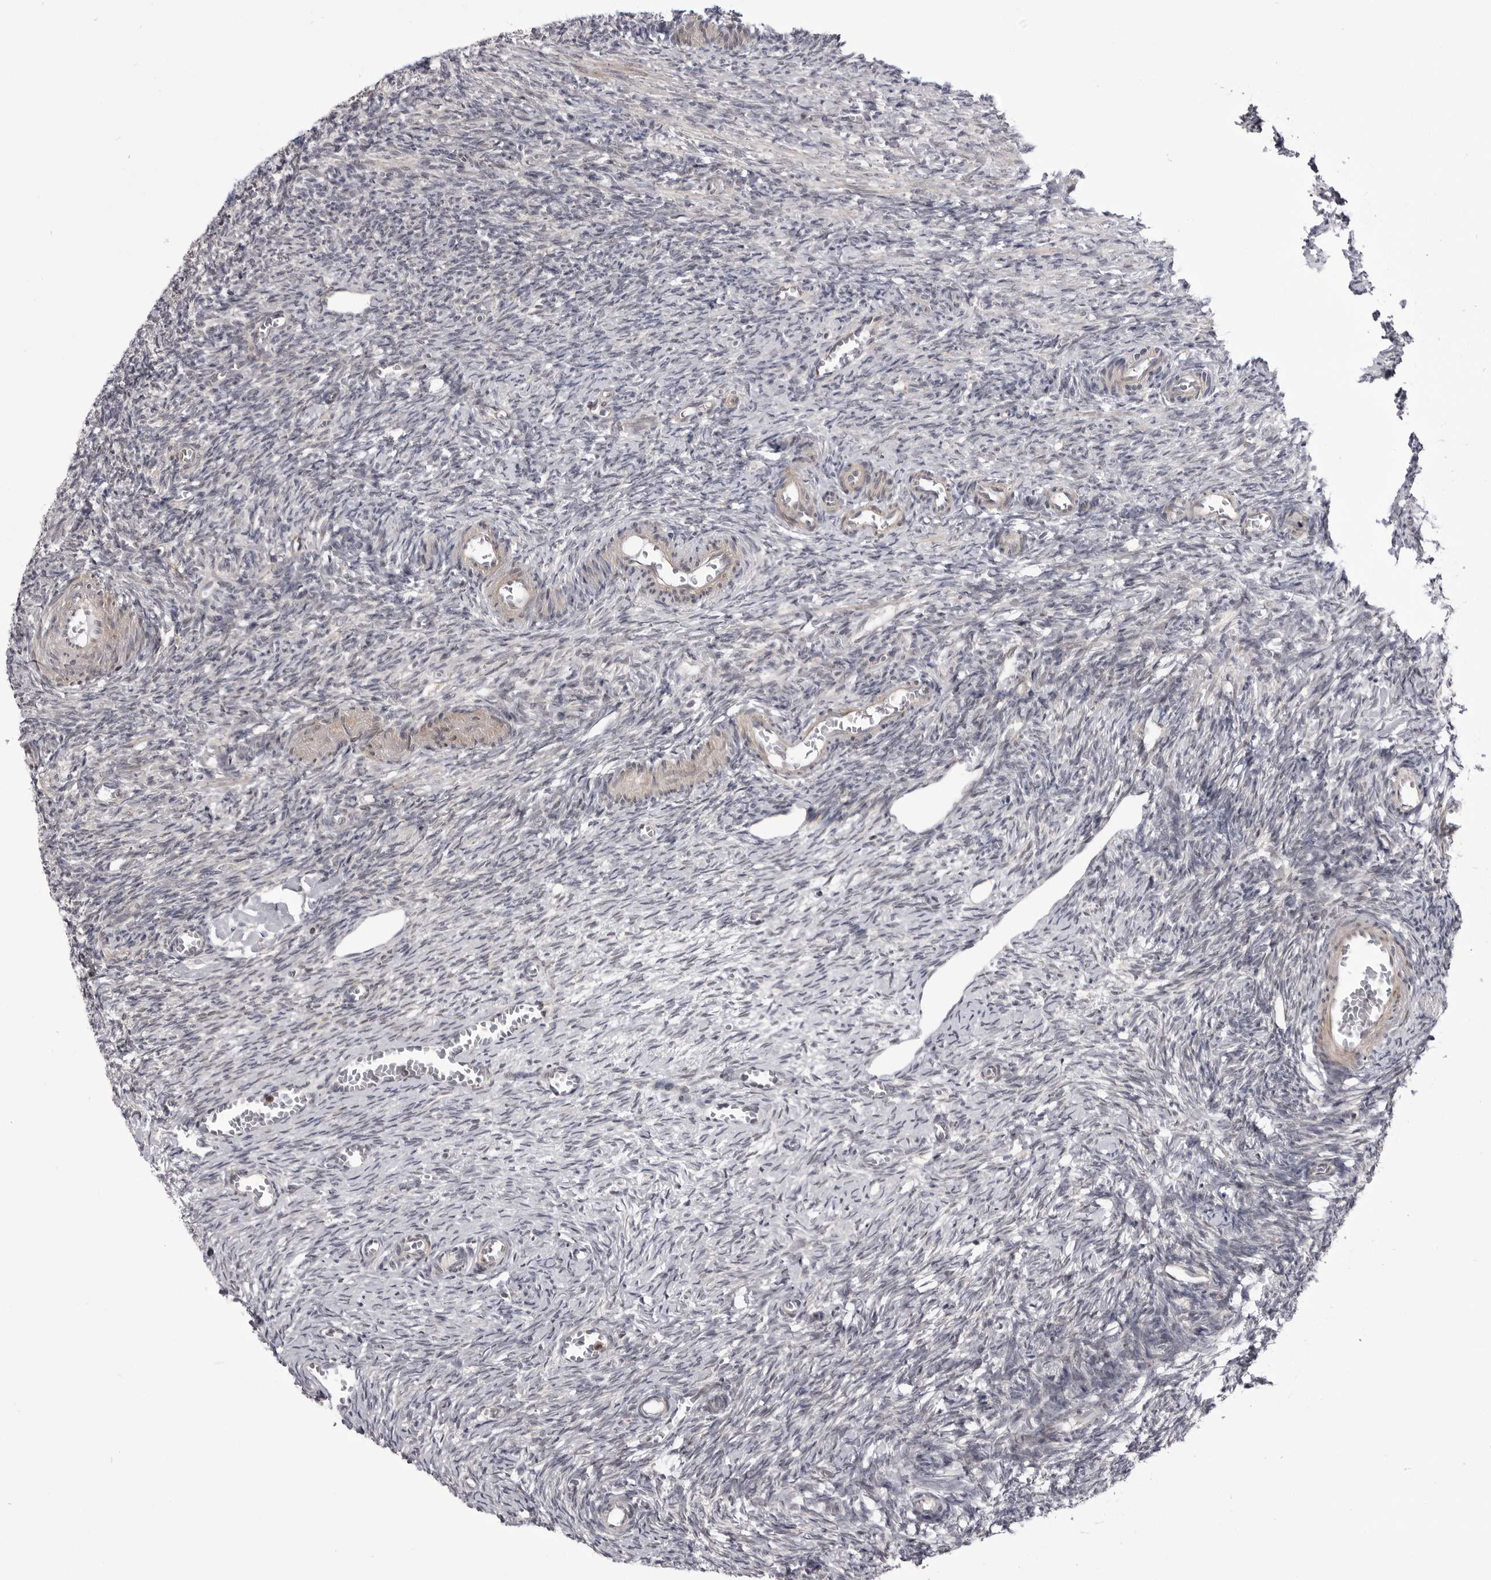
{"staining": {"intensity": "negative", "quantity": "none", "location": "none"}, "tissue": "ovary", "cell_type": "Ovarian stroma cells", "image_type": "normal", "snomed": [{"axis": "morphology", "description": "Normal tissue, NOS"}, {"axis": "topography", "description": "Ovary"}], "caption": "A photomicrograph of ovary stained for a protein demonstrates no brown staining in ovarian stroma cells.", "gene": "CCDC18", "patient": {"sex": "female", "age": 27}}